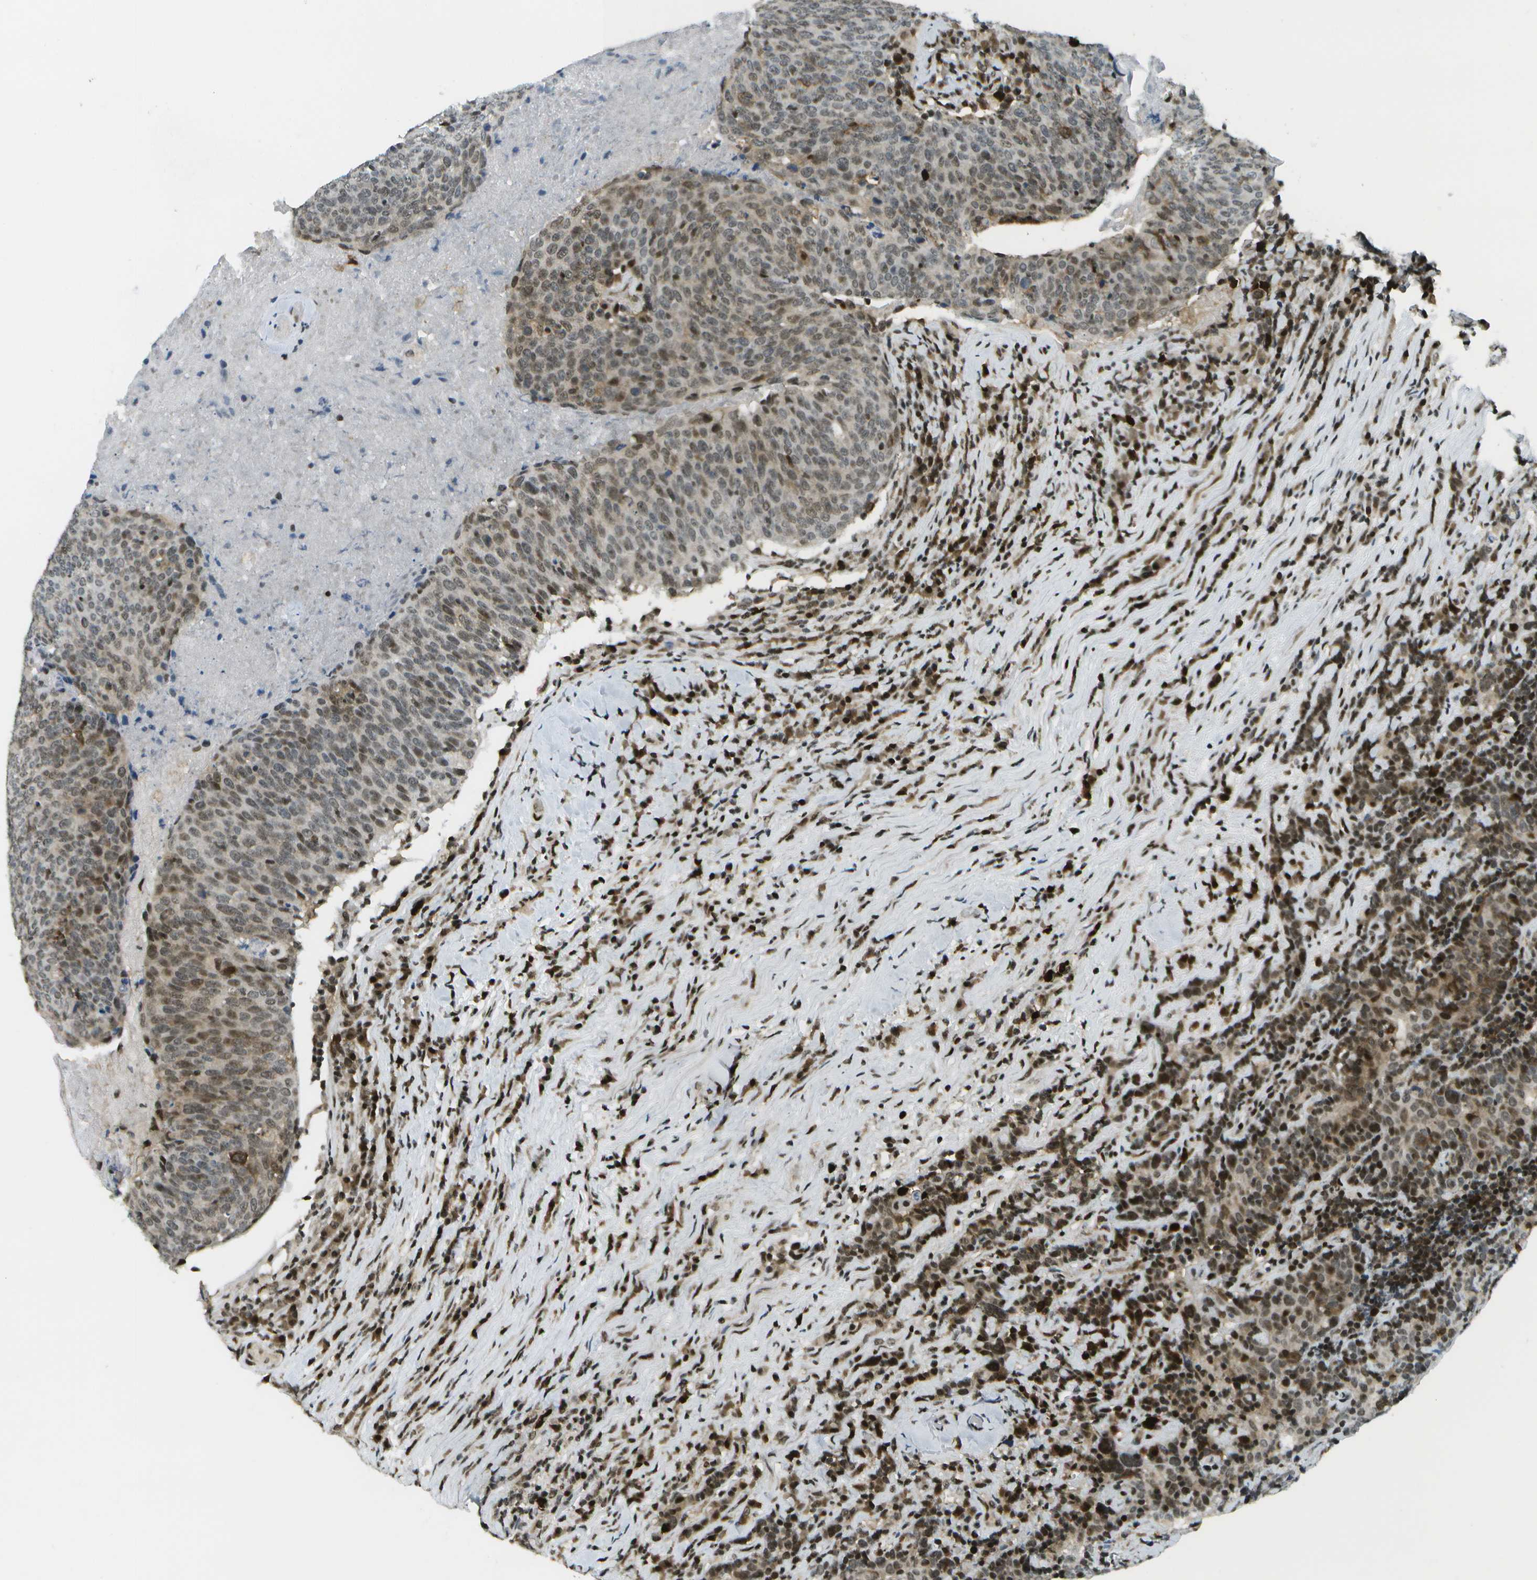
{"staining": {"intensity": "moderate", "quantity": "25%-75%", "location": "cytoplasmic/membranous,nuclear"}, "tissue": "head and neck cancer", "cell_type": "Tumor cells", "image_type": "cancer", "snomed": [{"axis": "morphology", "description": "Squamous cell carcinoma, NOS"}, {"axis": "morphology", "description": "Squamous cell carcinoma, metastatic, NOS"}, {"axis": "topography", "description": "Lymph node"}, {"axis": "topography", "description": "Head-Neck"}], "caption": "A brown stain shows moderate cytoplasmic/membranous and nuclear staining of a protein in human head and neck cancer (squamous cell carcinoma) tumor cells.", "gene": "IRF7", "patient": {"sex": "male", "age": 62}}